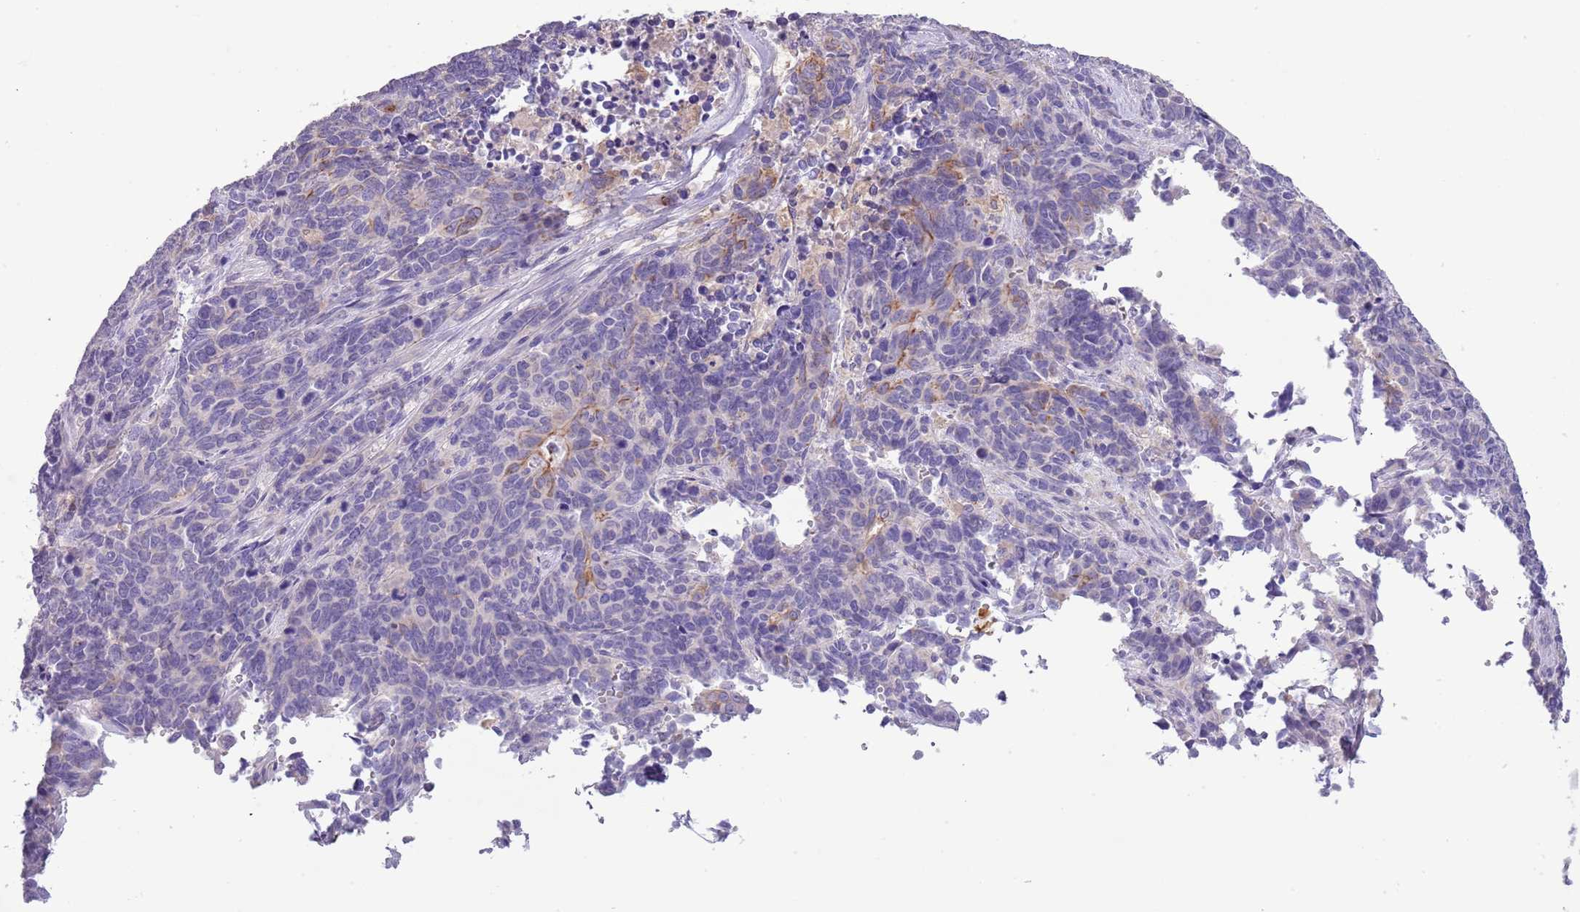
{"staining": {"intensity": "moderate", "quantity": "<25%", "location": "cytoplasmic/membranous"}, "tissue": "cervical cancer", "cell_type": "Tumor cells", "image_type": "cancer", "snomed": [{"axis": "morphology", "description": "Squamous cell carcinoma, NOS"}, {"axis": "topography", "description": "Cervix"}], "caption": "Protein staining by immunohistochemistry (IHC) reveals moderate cytoplasmic/membranous staining in about <25% of tumor cells in cervical squamous cell carcinoma.", "gene": "HES3", "patient": {"sex": "female", "age": 60}}